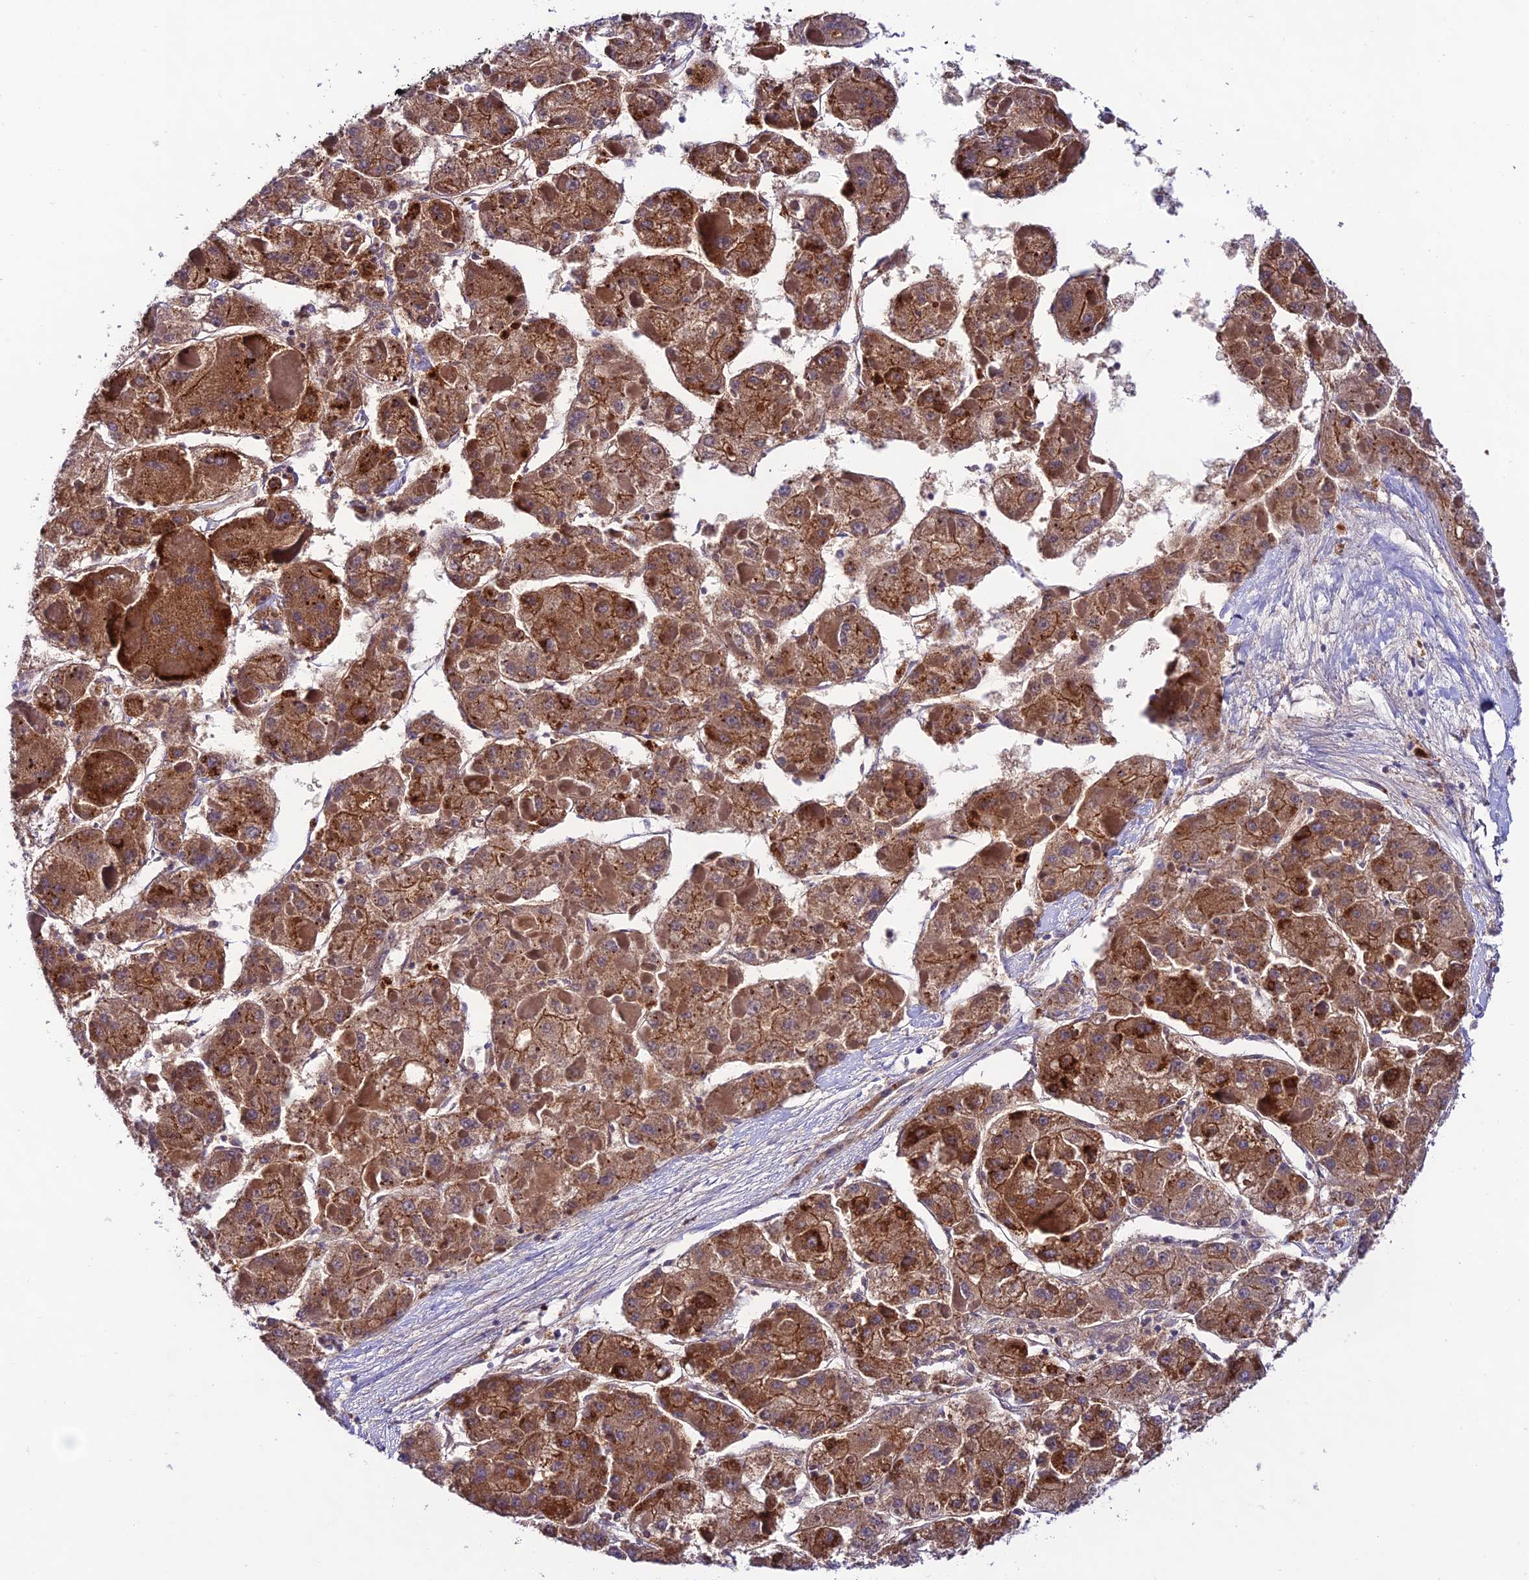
{"staining": {"intensity": "moderate", "quantity": ">75%", "location": "cytoplasmic/membranous"}, "tissue": "liver cancer", "cell_type": "Tumor cells", "image_type": "cancer", "snomed": [{"axis": "morphology", "description": "Carcinoma, Hepatocellular, NOS"}, {"axis": "topography", "description": "Liver"}], "caption": "Liver cancer stained for a protein (brown) displays moderate cytoplasmic/membranous positive staining in about >75% of tumor cells.", "gene": "LACTB2", "patient": {"sex": "female", "age": 73}}